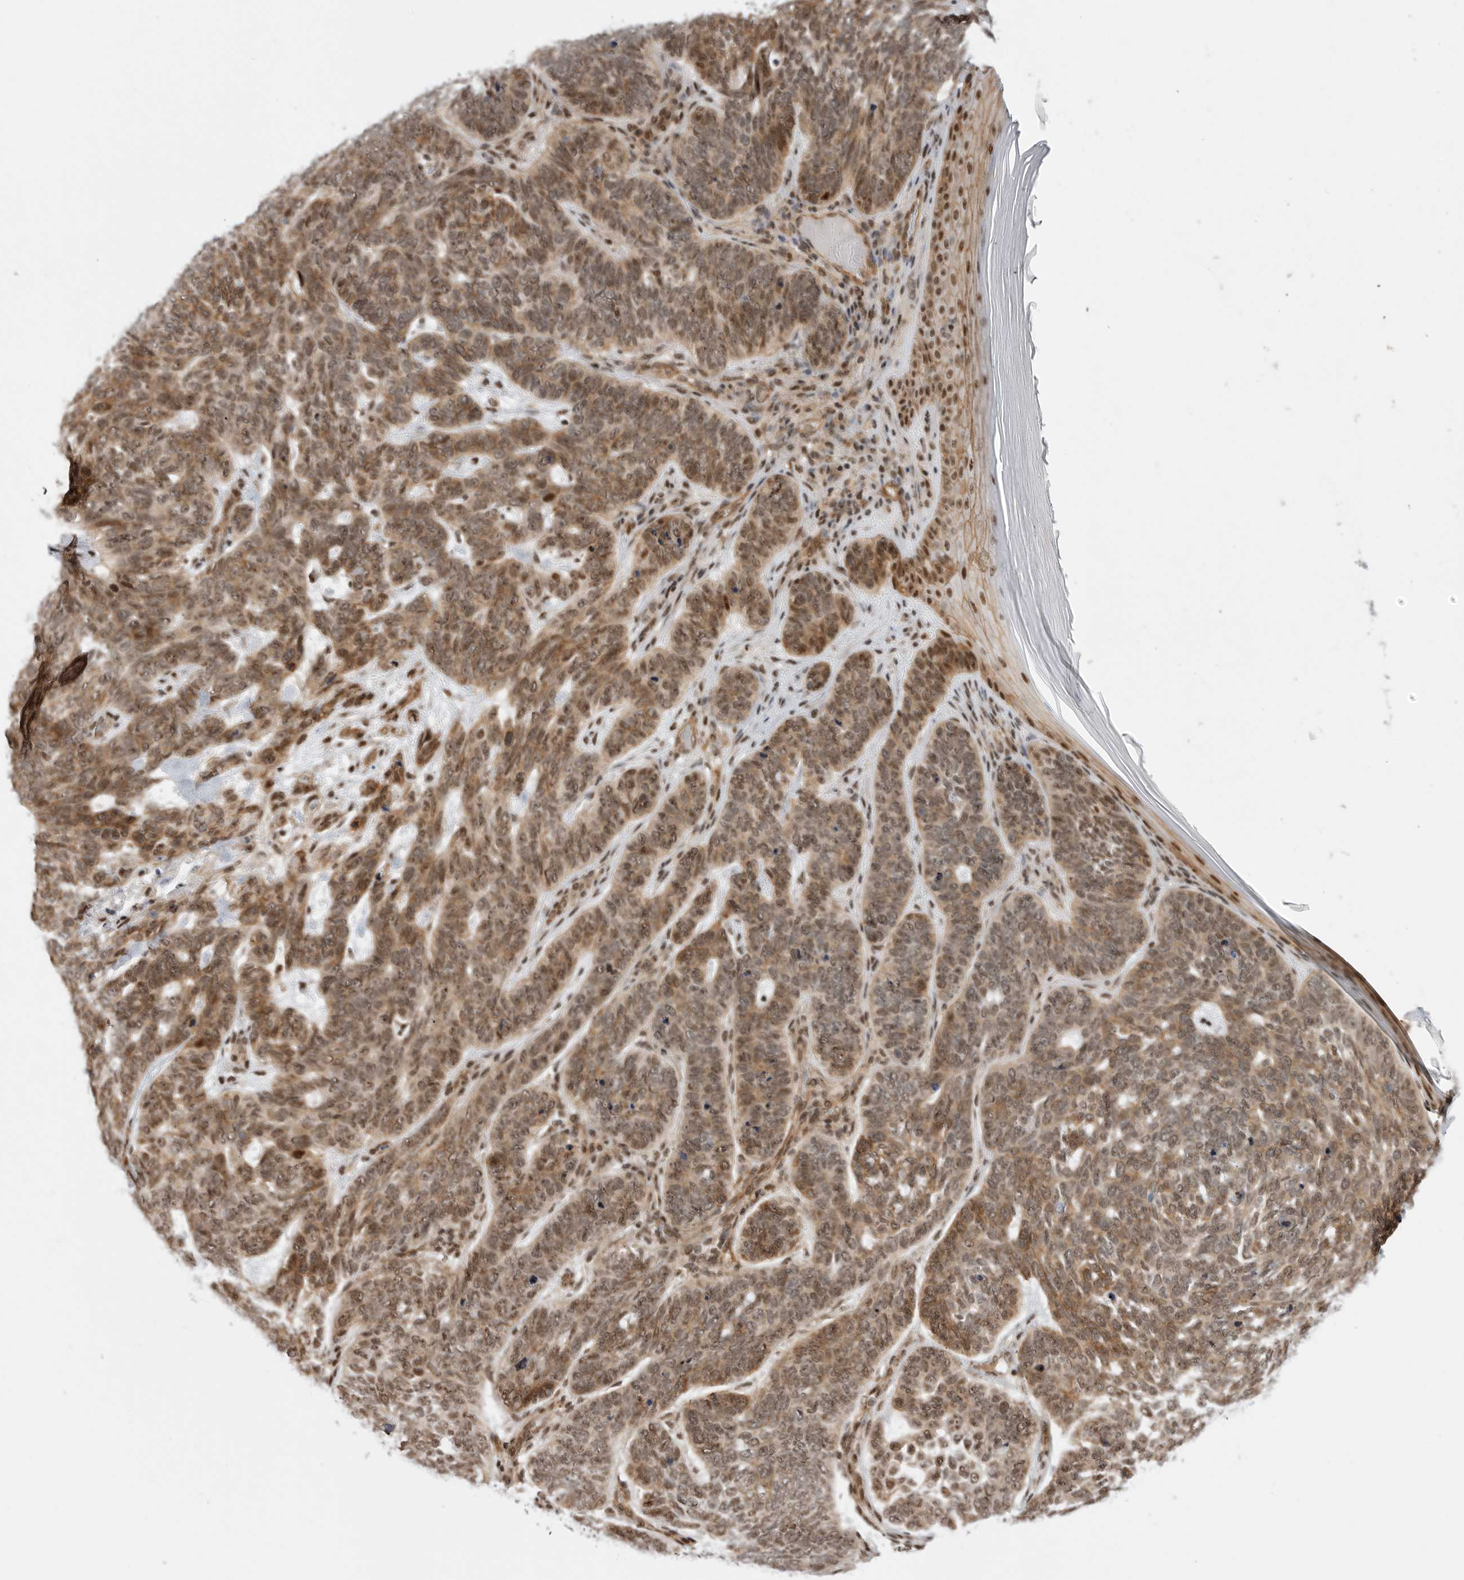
{"staining": {"intensity": "moderate", "quantity": ">75%", "location": "cytoplasmic/membranous,nuclear"}, "tissue": "skin cancer", "cell_type": "Tumor cells", "image_type": "cancer", "snomed": [{"axis": "morphology", "description": "Basal cell carcinoma"}, {"axis": "topography", "description": "Skin"}], "caption": "Skin cancer stained with a brown dye reveals moderate cytoplasmic/membranous and nuclear positive positivity in about >75% of tumor cells.", "gene": "GPATCH2", "patient": {"sex": "female", "age": 85}}